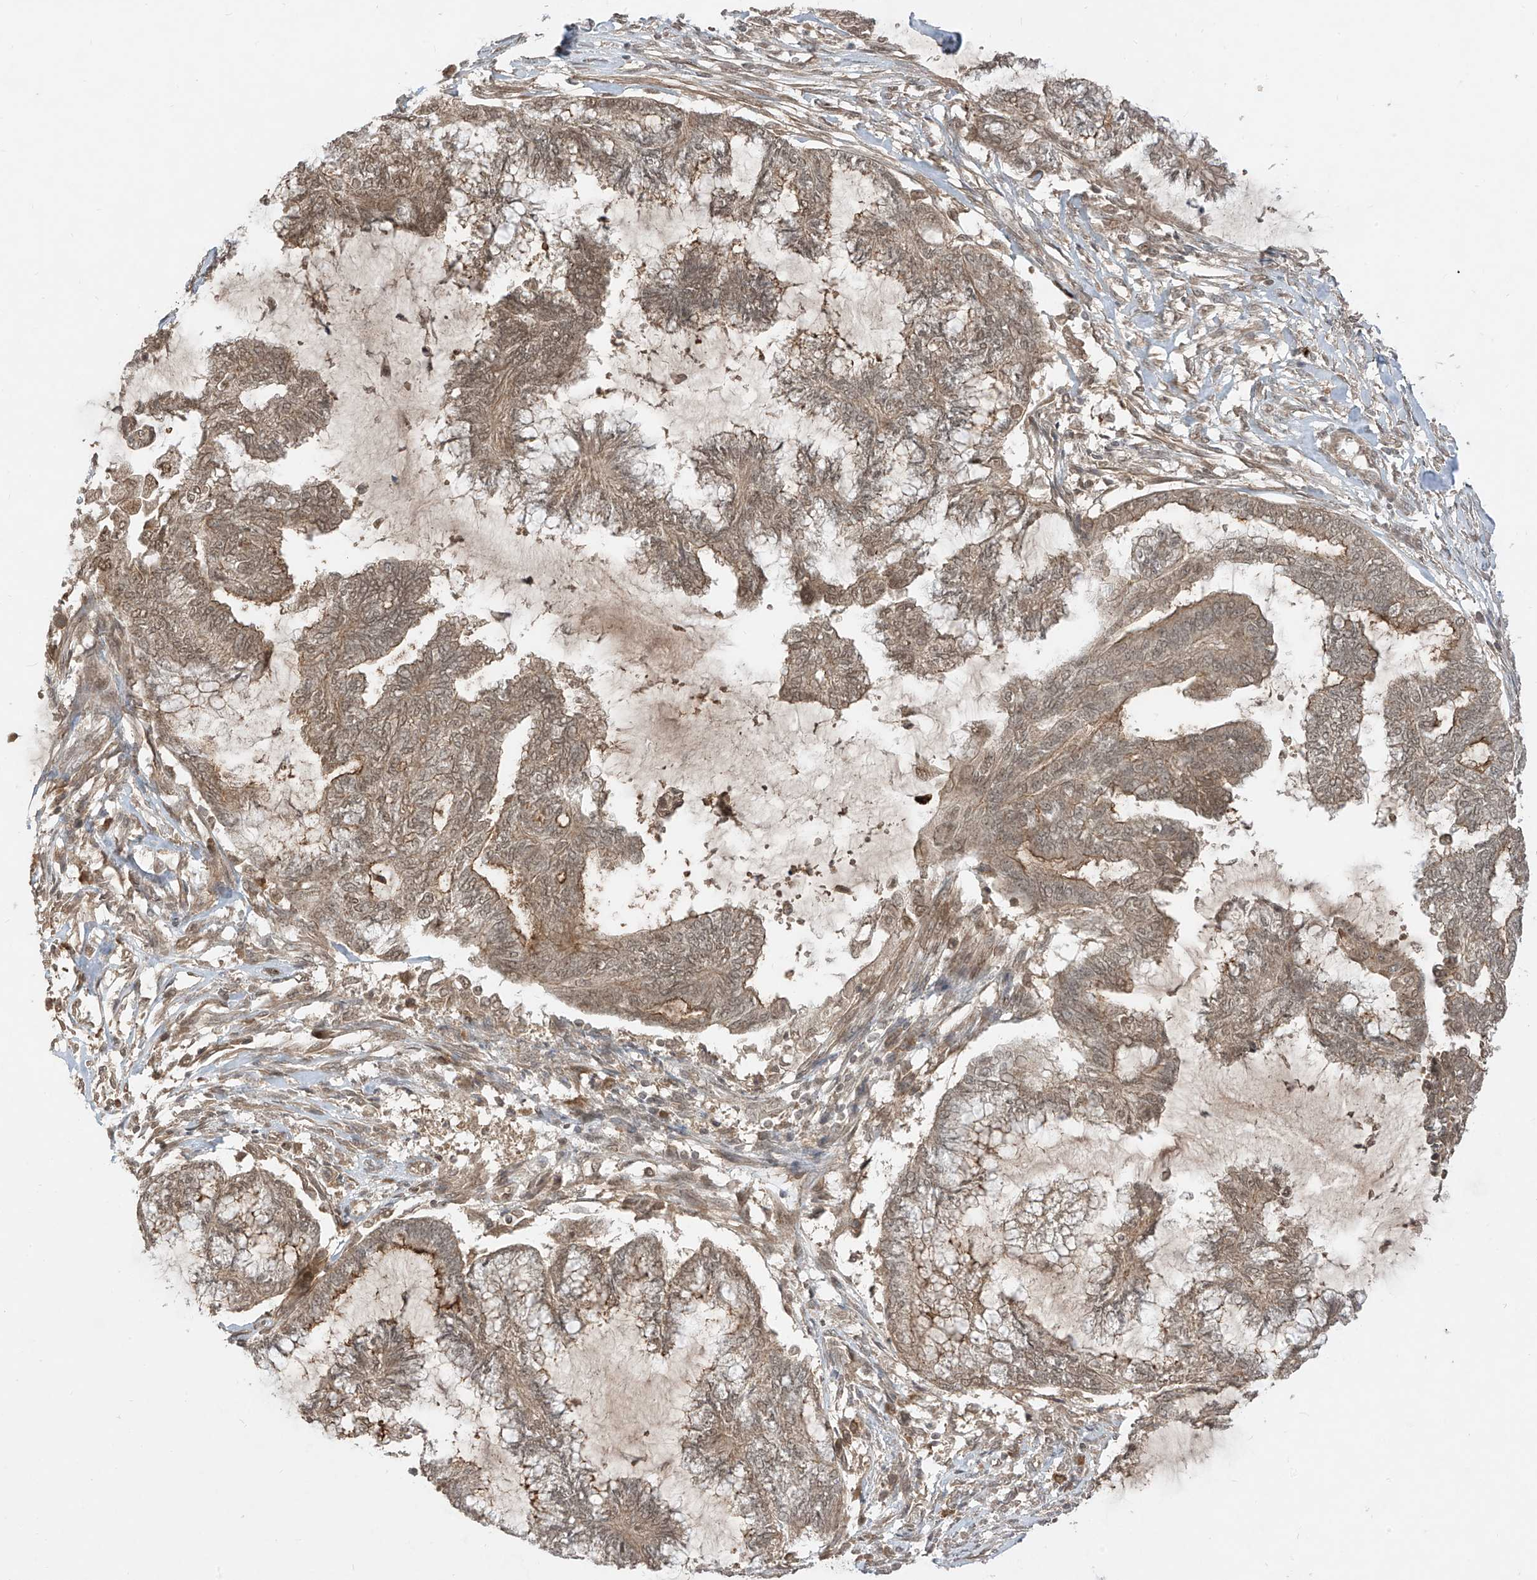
{"staining": {"intensity": "moderate", "quantity": ">75%", "location": "cytoplasmic/membranous"}, "tissue": "endometrial cancer", "cell_type": "Tumor cells", "image_type": "cancer", "snomed": [{"axis": "morphology", "description": "Adenocarcinoma, NOS"}, {"axis": "topography", "description": "Endometrium"}], "caption": "There is medium levels of moderate cytoplasmic/membranous staining in tumor cells of adenocarcinoma (endometrial), as demonstrated by immunohistochemical staining (brown color).", "gene": "LCOR", "patient": {"sex": "female", "age": 86}}